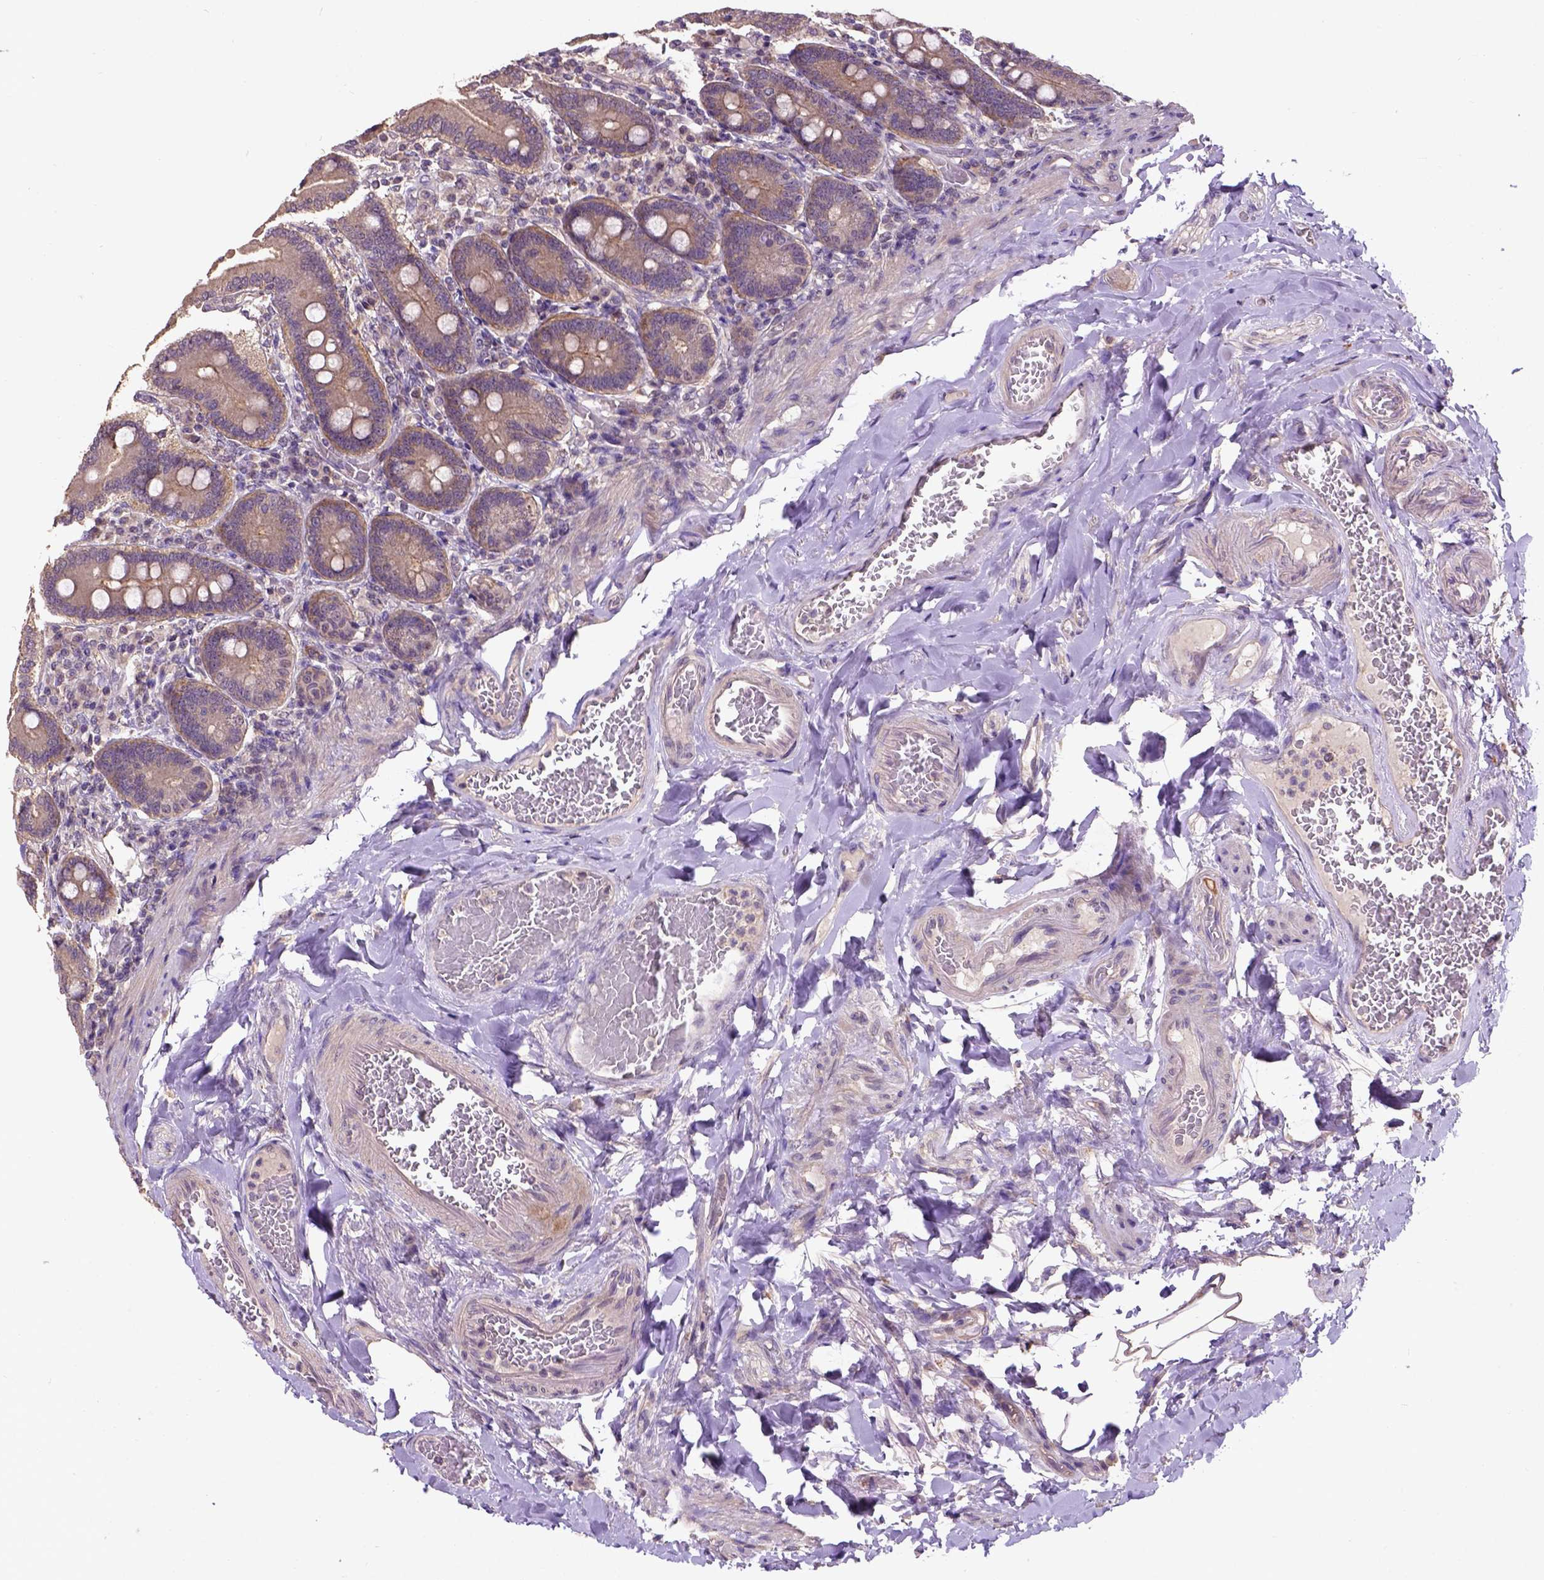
{"staining": {"intensity": "moderate", "quantity": ">75%", "location": "cytoplasmic/membranous"}, "tissue": "duodenum", "cell_type": "Glandular cells", "image_type": "normal", "snomed": [{"axis": "morphology", "description": "Normal tissue, NOS"}, {"axis": "topography", "description": "Duodenum"}], "caption": "Duodenum stained for a protein exhibits moderate cytoplasmic/membranous positivity in glandular cells. (Brightfield microscopy of DAB IHC at high magnification).", "gene": "KBTBD8", "patient": {"sex": "female", "age": 62}}